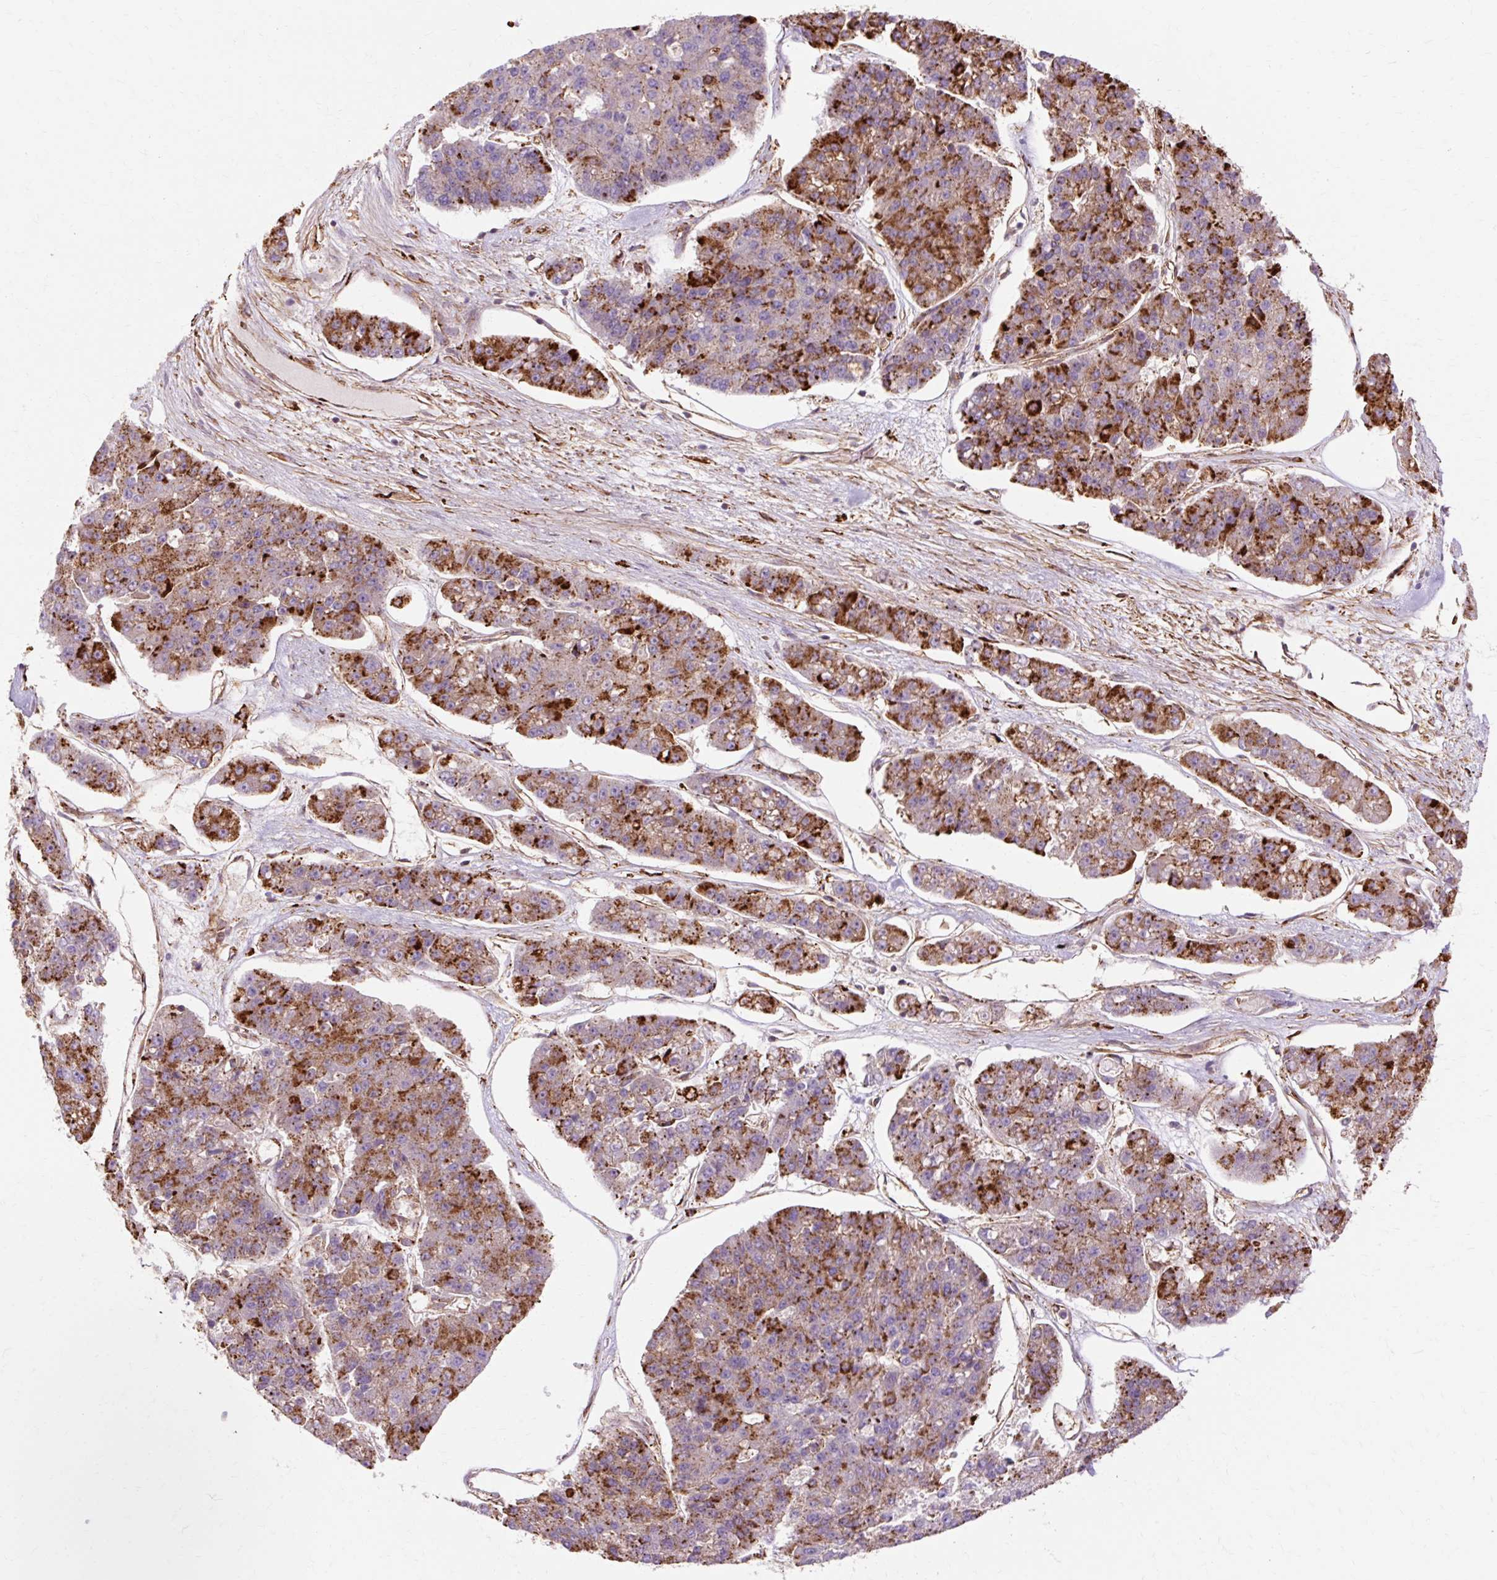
{"staining": {"intensity": "strong", "quantity": "25%-75%", "location": "cytoplasmic/membranous"}, "tissue": "pancreatic cancer", "cell_type": "Tumor cells", "image_type": "cancer", "snomed": [{"axis": "morphology", "description": "Adenocarcinoma, NOS"}, {"axis": "topography", "description": "Pancreas"}], "caption": "DAB (3,3'-diaminobenzidine) immunohistochemical staining of pancreatic cancer exhibits strong cytoplasmic/membranous protein expression in approximately 25%-75% of tumor cells. Nuclei are stained in blue.", "gene": "TBC1D2B", "patient": {"sex": "male", "age": 50}}